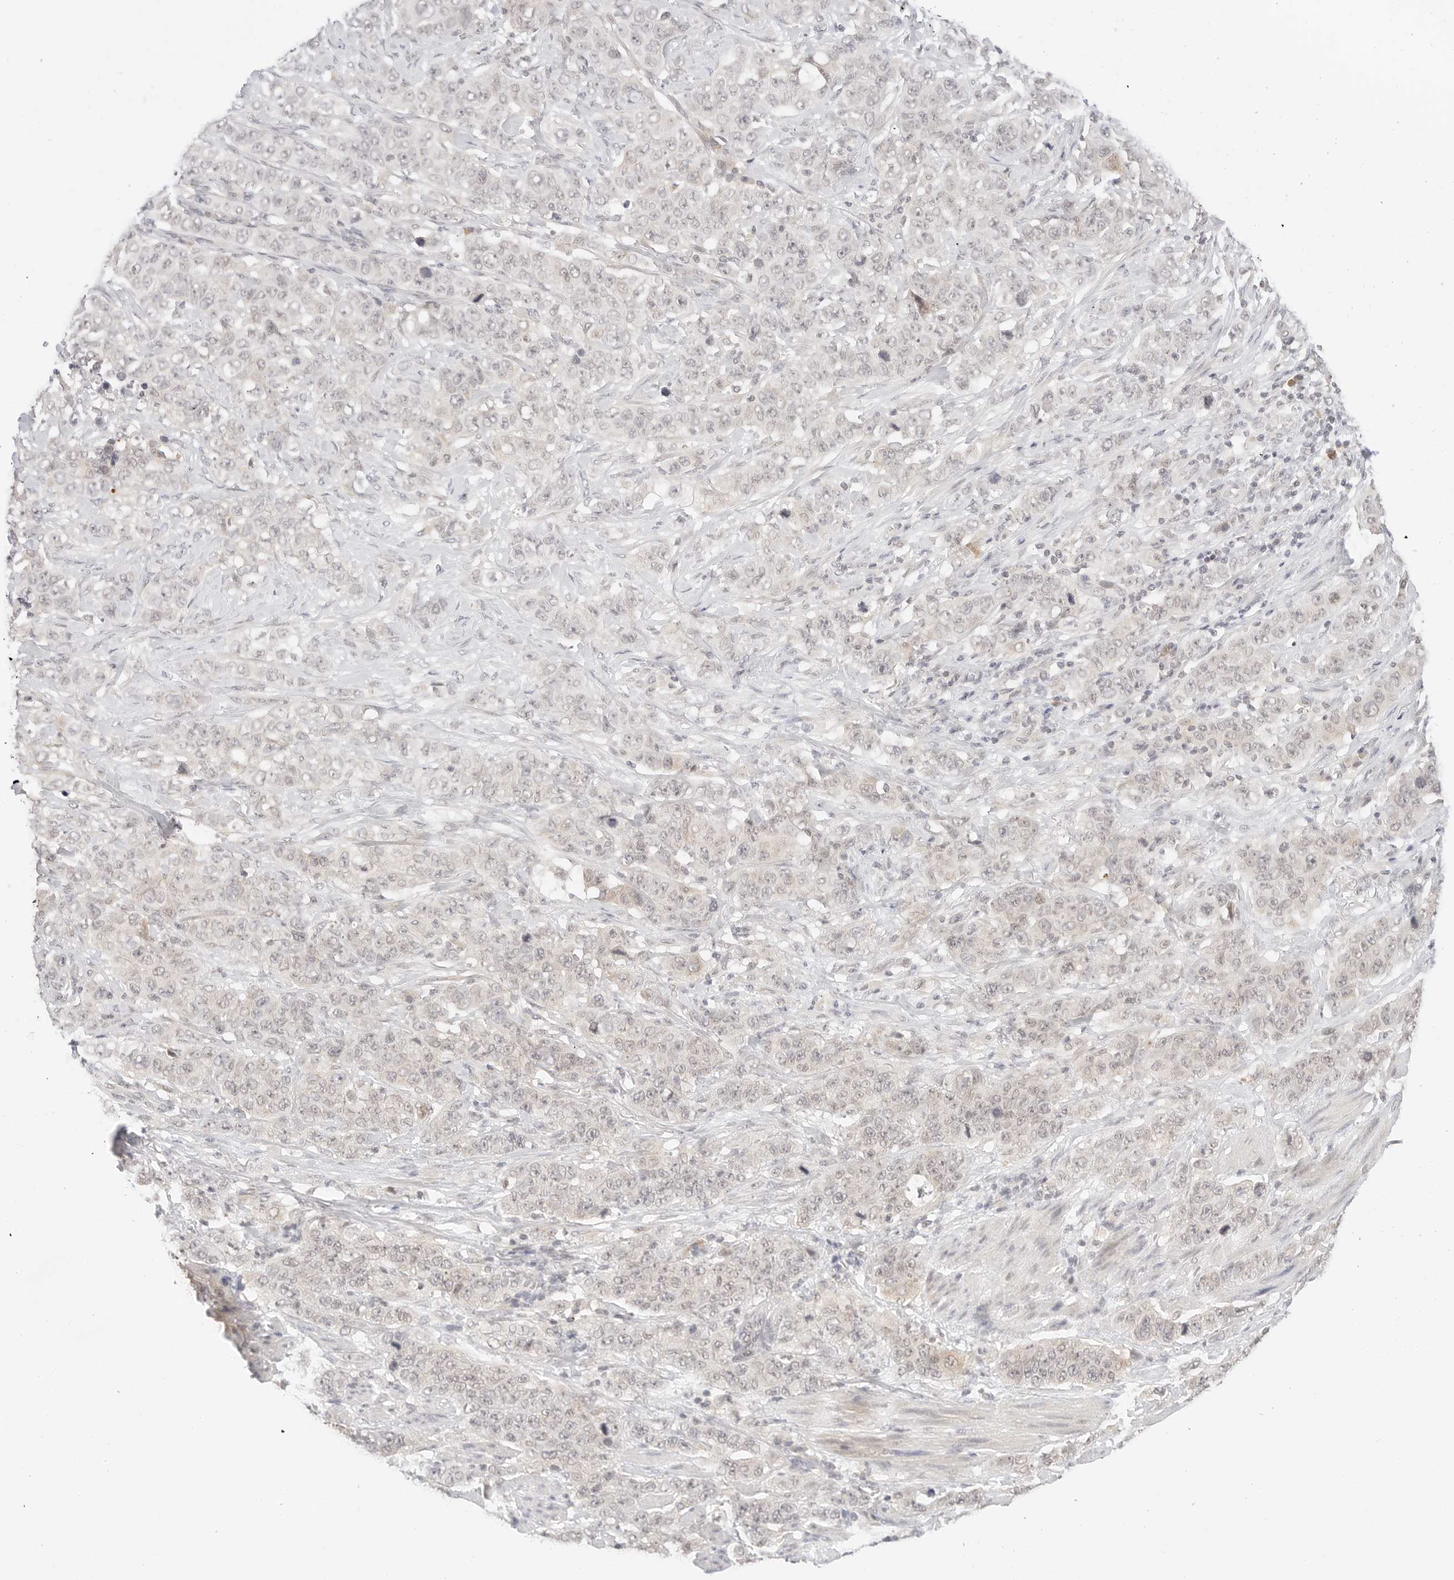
{"staining": {"intensity": "negative", "quantity": "none", "location": "none"}, "tissue": "stomach cancer", "cell_type": "Tumor cells", "image_type": "cancer", "snomed": [{"axis": "morphology", "description": "Adenocarcinoma, NOS"}, {"axis": "topography", "description": "Stomach"}], "caption": "The immunohistochemistry (IHC) micrograph has no significant expression in tumor cells of stomach cancer tissue. (Immunohistochemistry (ihc), brightfield microscopy, high magnification).", "gene": "SEPTIN4", "patient": {"sex": "male", "age": 48}}